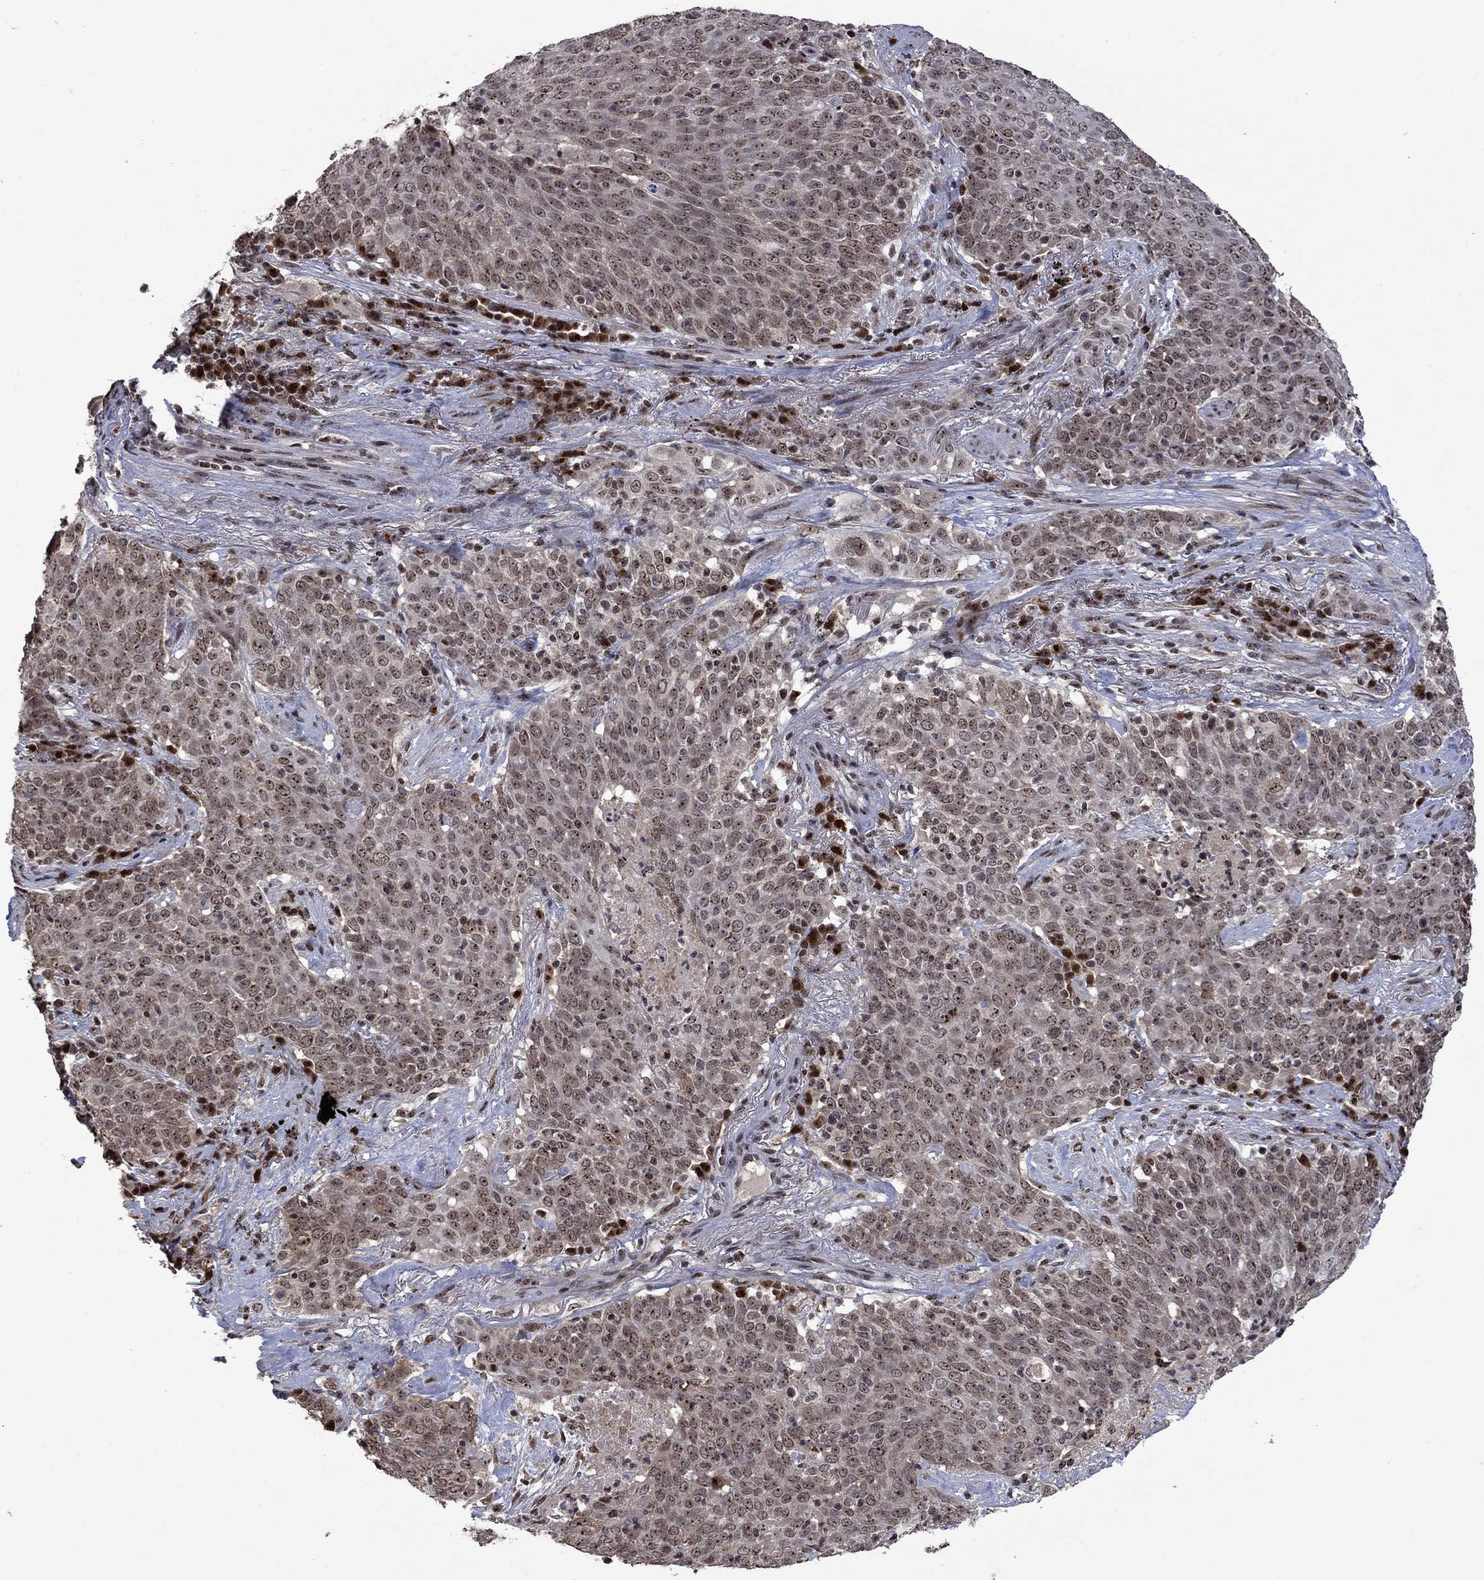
{"staining": {"intensity": "moderate", "quantity": ">75%", "location": "nuclear"}, "tissue": "lung cancer", "cell_type": "Tumor cells", "image_type": "cancer", "snomed": [{"axis": "morphology", "description": "Squamous cell carcinoma, NOS"}, {"axis": "topography", "description": "Lung"}], "caption": "Immunohistochemical staining of lung squamous cell carcinoma displays medium levels of moderate nuclear protein staining in approximately >75% of tumor cells. The protein is shown in brown color, while the nuclei are stained blue.", "gene": "FBL", "patient": {"sex": "male", "age": 82}}